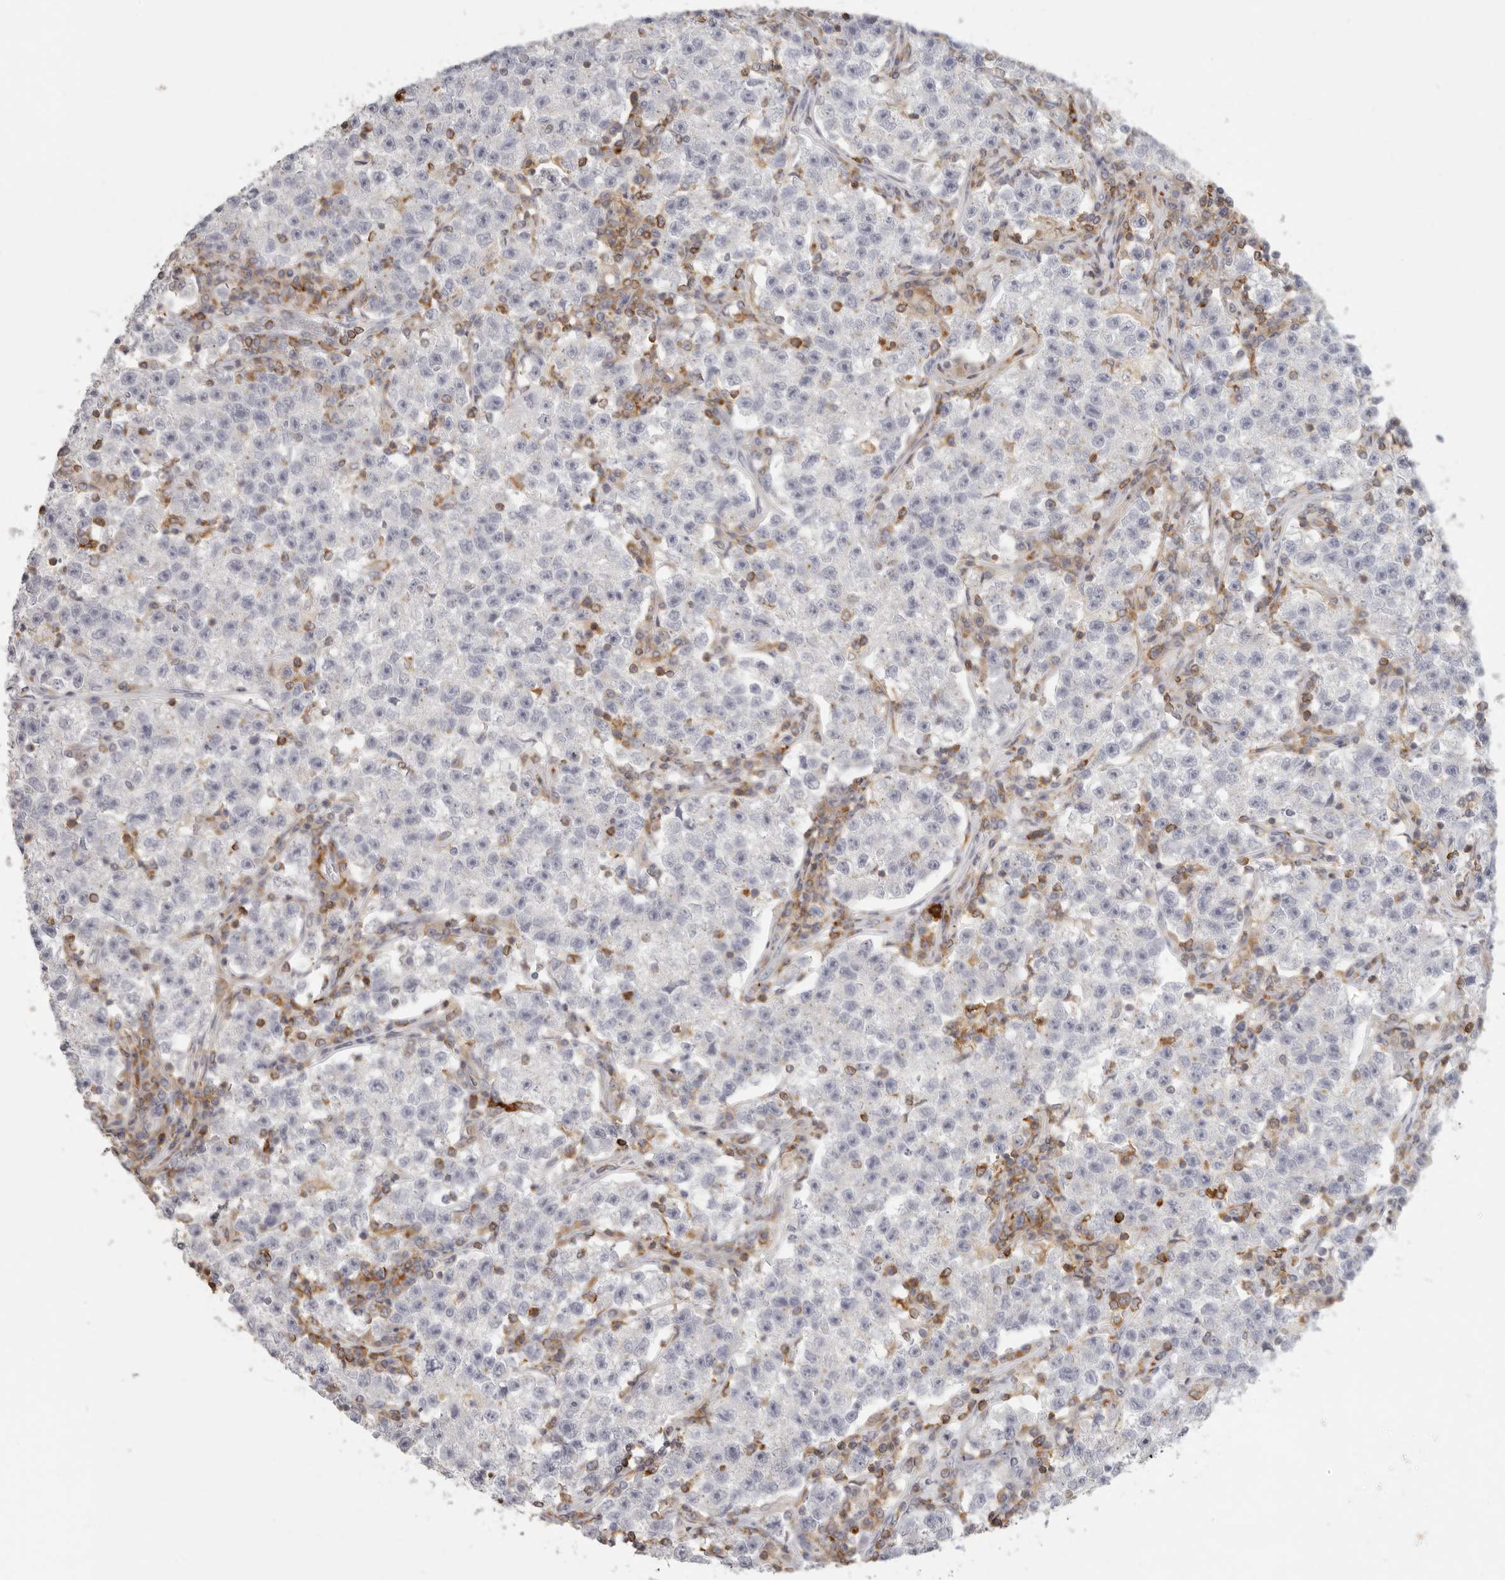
{"staining": {"intensity": "negative", "quantity": "none", "location": "none"}, "tissue": "testis cancer", "cell_type": "Tumor cells", "image_type": "cancer", "snomed": [{"axis": "morphology", "description": "Seminoma, NOS"}, {"axis": "topography", "description": "Testis"}], "caption": "Immunohistochemistry of human testis seminoma reveals no positivity in tumor cells.", "gene": "NIBAN1", "patient": {"sex": "male", "age": 22}}